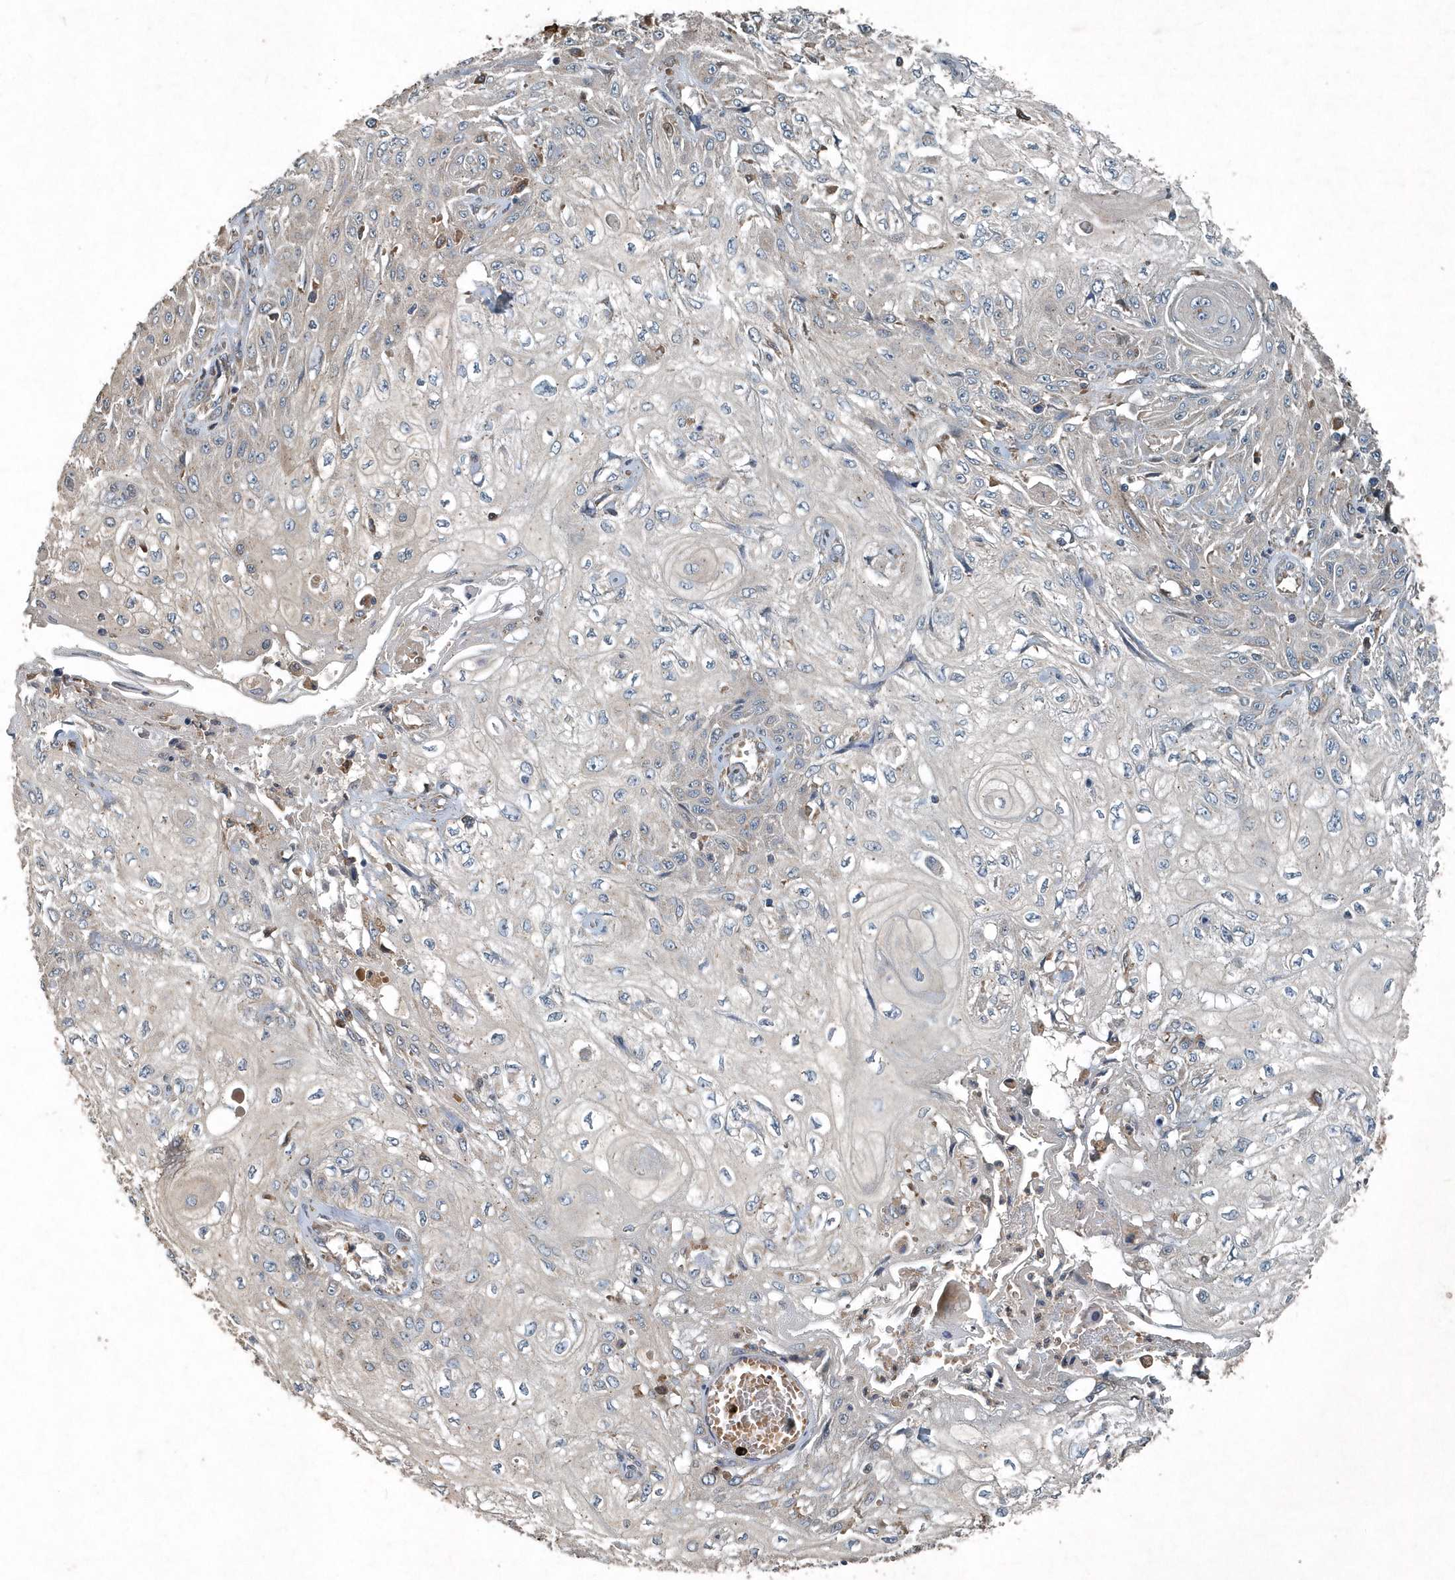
{"staining": {"intensity": "weak", "quantity": "<25%", "location": "cytoplasmic/membranous"}, "tissue": "skin cancer", "cell_type": "Tumor cells", "image_type": "cancer", "snomed": [{"axis": "morphology", "description": "Squamous cell carcinoma, NOS"}, {"axis": "morphology", "description": "Squamous cell carcinoma, metastatic, NOS"}, {"axis": "topography", "description": "Skin"}, {"axis": "topography", "description": "Lymph node"}], "caption": "IHC histopathology image of human squamous cell carcinoma (skin) stained for a protein (brown), which demonstrates no positivity in tumor cells. (Immunohistochemistry, brightfield microscopy, high magnification).", "gene": "SCFD2", "patient": {"sex": "male", "age": 75}}